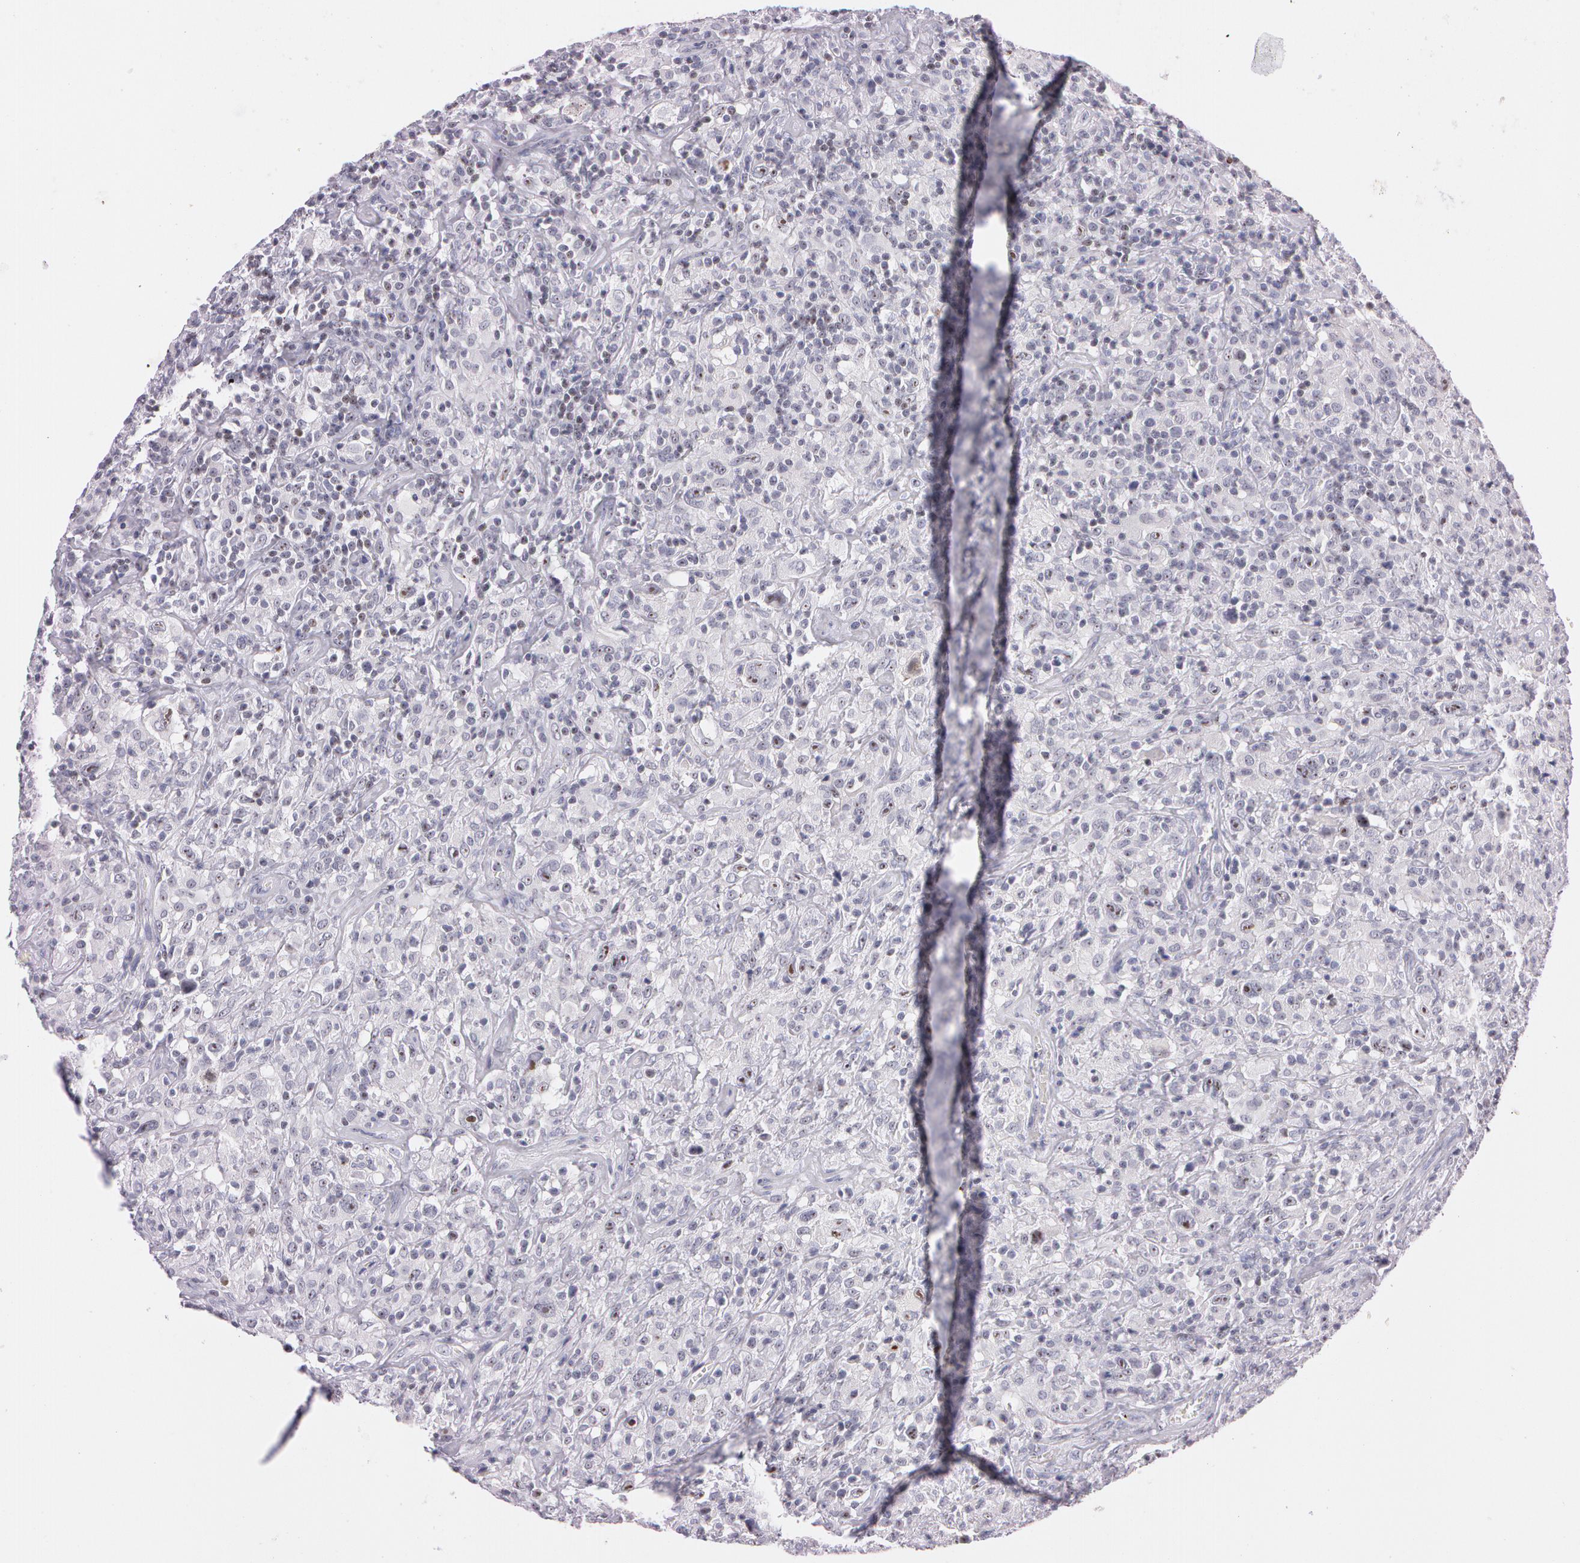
{"staining": {"intensity": "moderate", "quantity": "25%-75%", "location": "nuclear"}, "tissue": "lymphoma", "cell_type": "Tumor cells", "image_type": "cancer", "snomed": [{"axis": "morphology", "description": "Hodgkin's disease, NOS"}, {"axis": "topography", "description": "Lymph node"}], "caption": "A photomicrograph of human Hodgkin's disease stained for a protein shows moderate nuclear brown staining in tumor cells.", "gene": "FBL", "patient": {"sex": "male", "age": 46}}